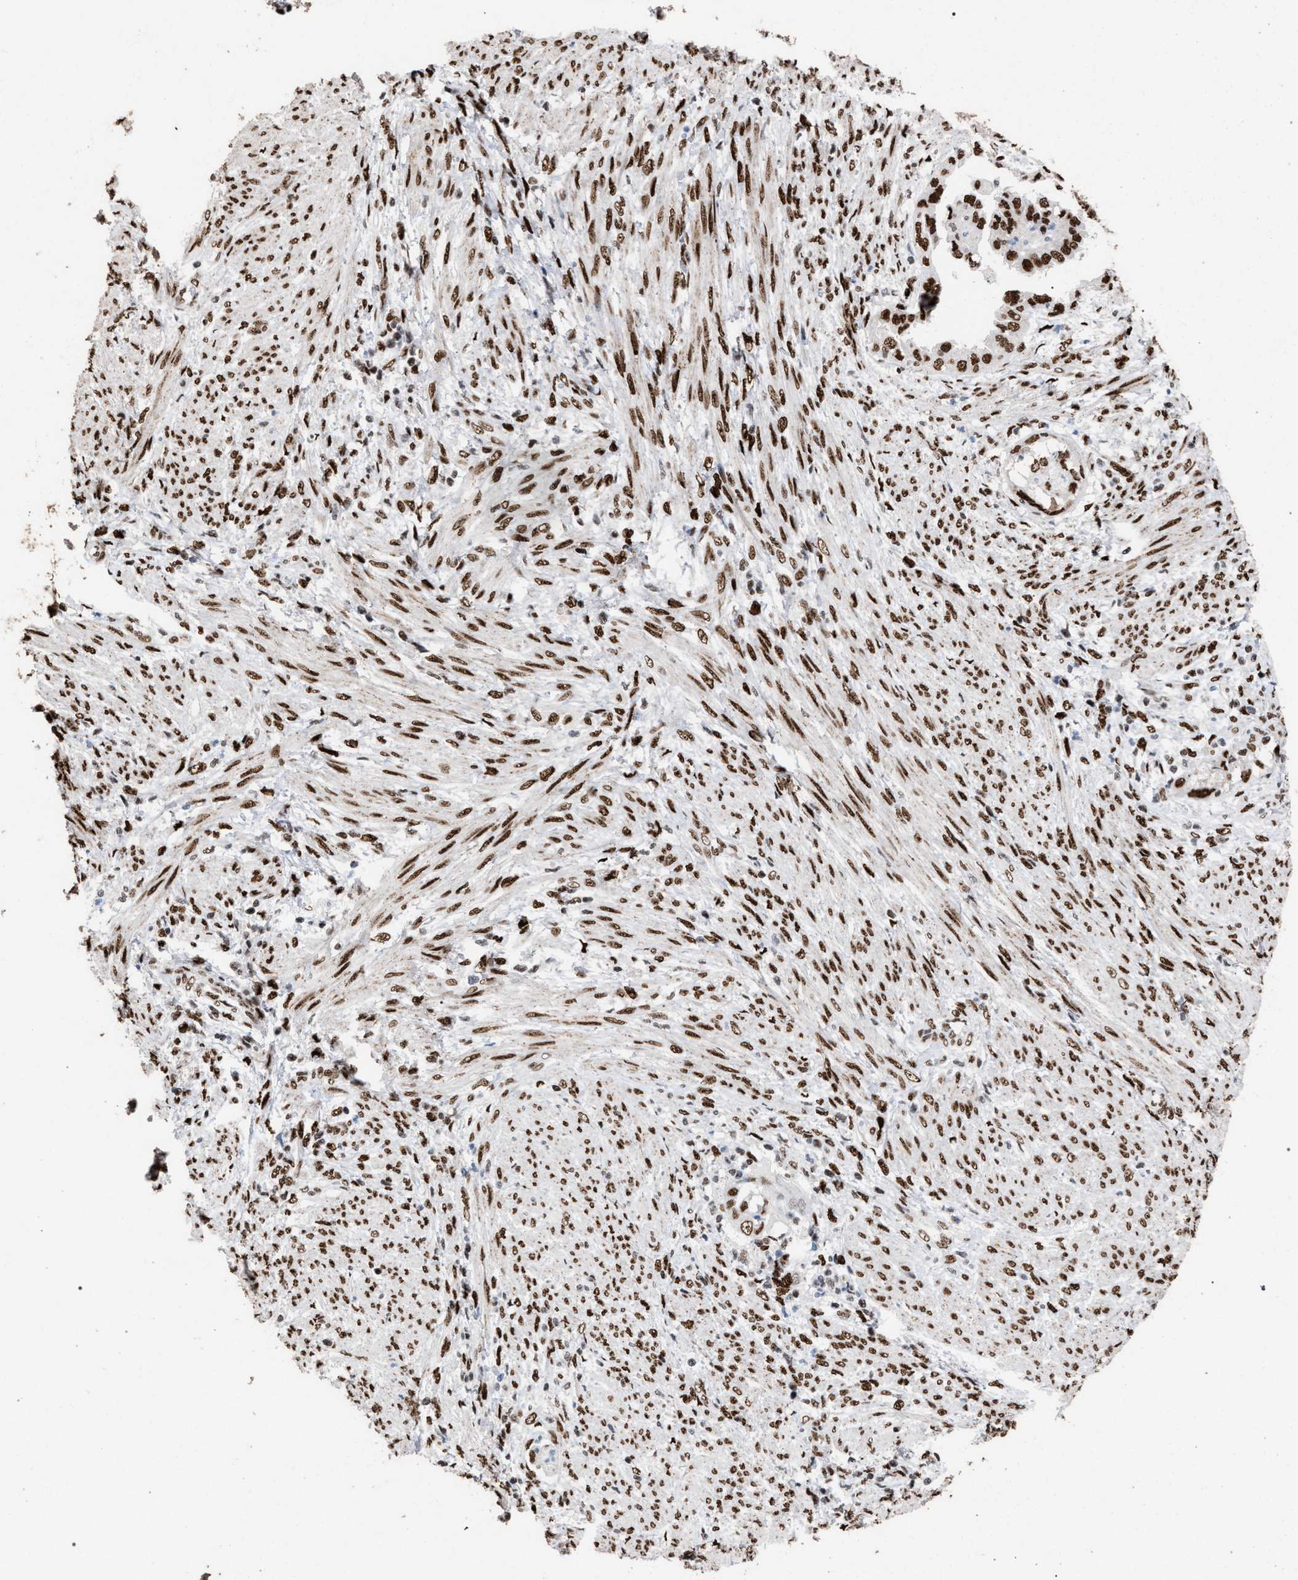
{"staining": {"intensity": "moderate", "quantity": ">75%", "location": "nuclear"}, "tissue": "endometrial cancer", "cell_type": "Tumor cells", "image_type": "cancer", "snomed": [{"axis": "morphology", "description": "Adenocarcinoma, NOS"}, {"axis": "topography", "description": "Endometrium"}], "caption": "Human endometrial adenocarcinoma stained for a protein (brown) demonstrates moderate nuclear positive positivity in about >75% of tumor cells.", "gene": "TP53BP1", "patient": {"sex": "female", "age": 85}}